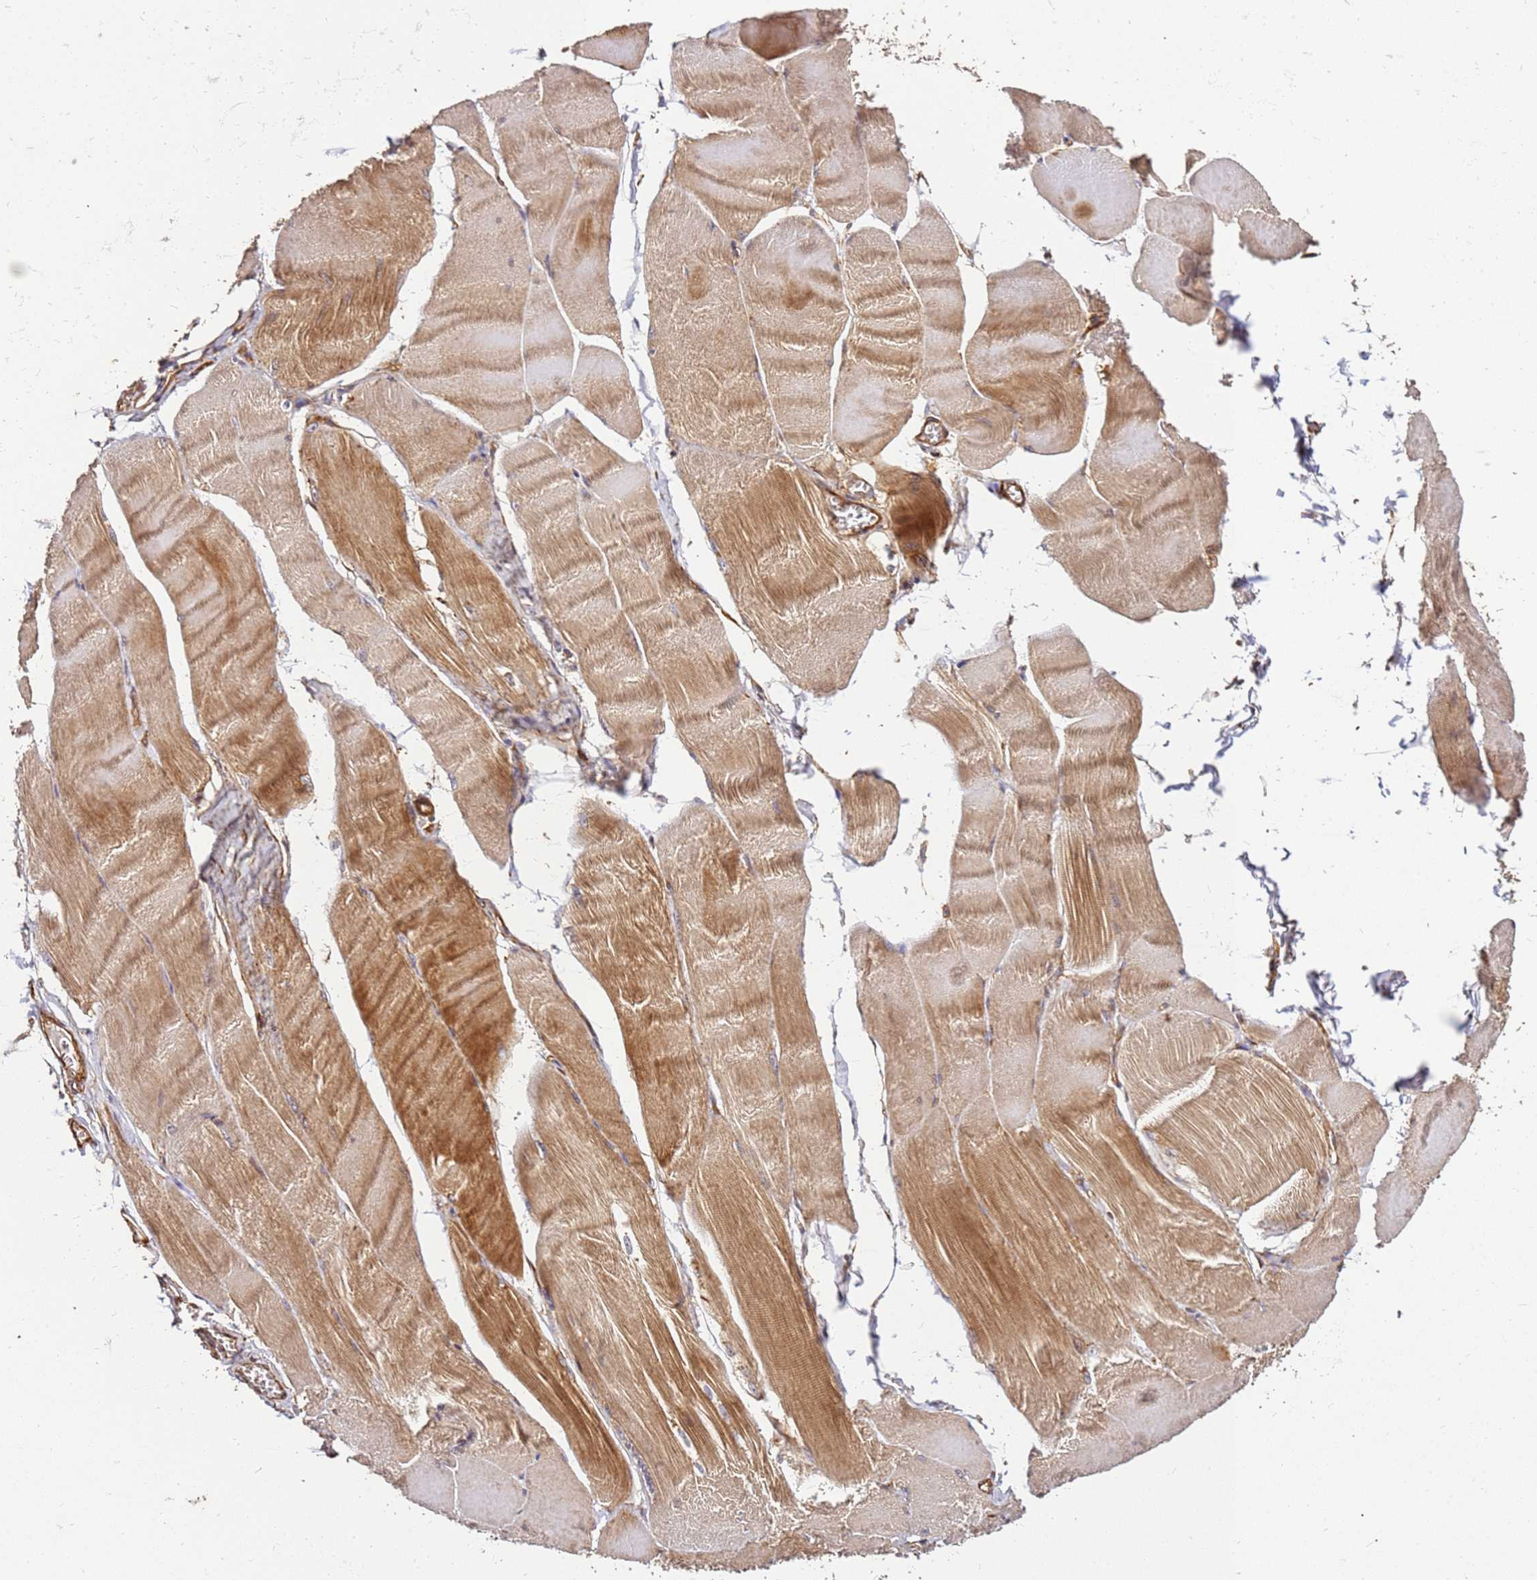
{"staining": {"intensity": "strong", "quantity": ">75%", "location": "cytoplasmic/membranous"}, "tissue": "skeletal muscle", "cell_type": "Myocytes", "image_type": "normal", "snomed": [{"axis": "morphology", "description": "Normal tissue, NOS"}, {"axis": "morphology", "description": "Basal cell carcinoma"}, {"axis": "topography", "description": "Skeletal muscle"}], "caption": "Immunohistochemistry (IHC) (DAB (3,3'-diaminobenzidine)) staining of benign skeletal muscle displays strong cytoplasmic/membranous protein expression in approximately >75% of myocytes.", "gene": "DVL3", "patient": {"sex": "female", "age": 64}}